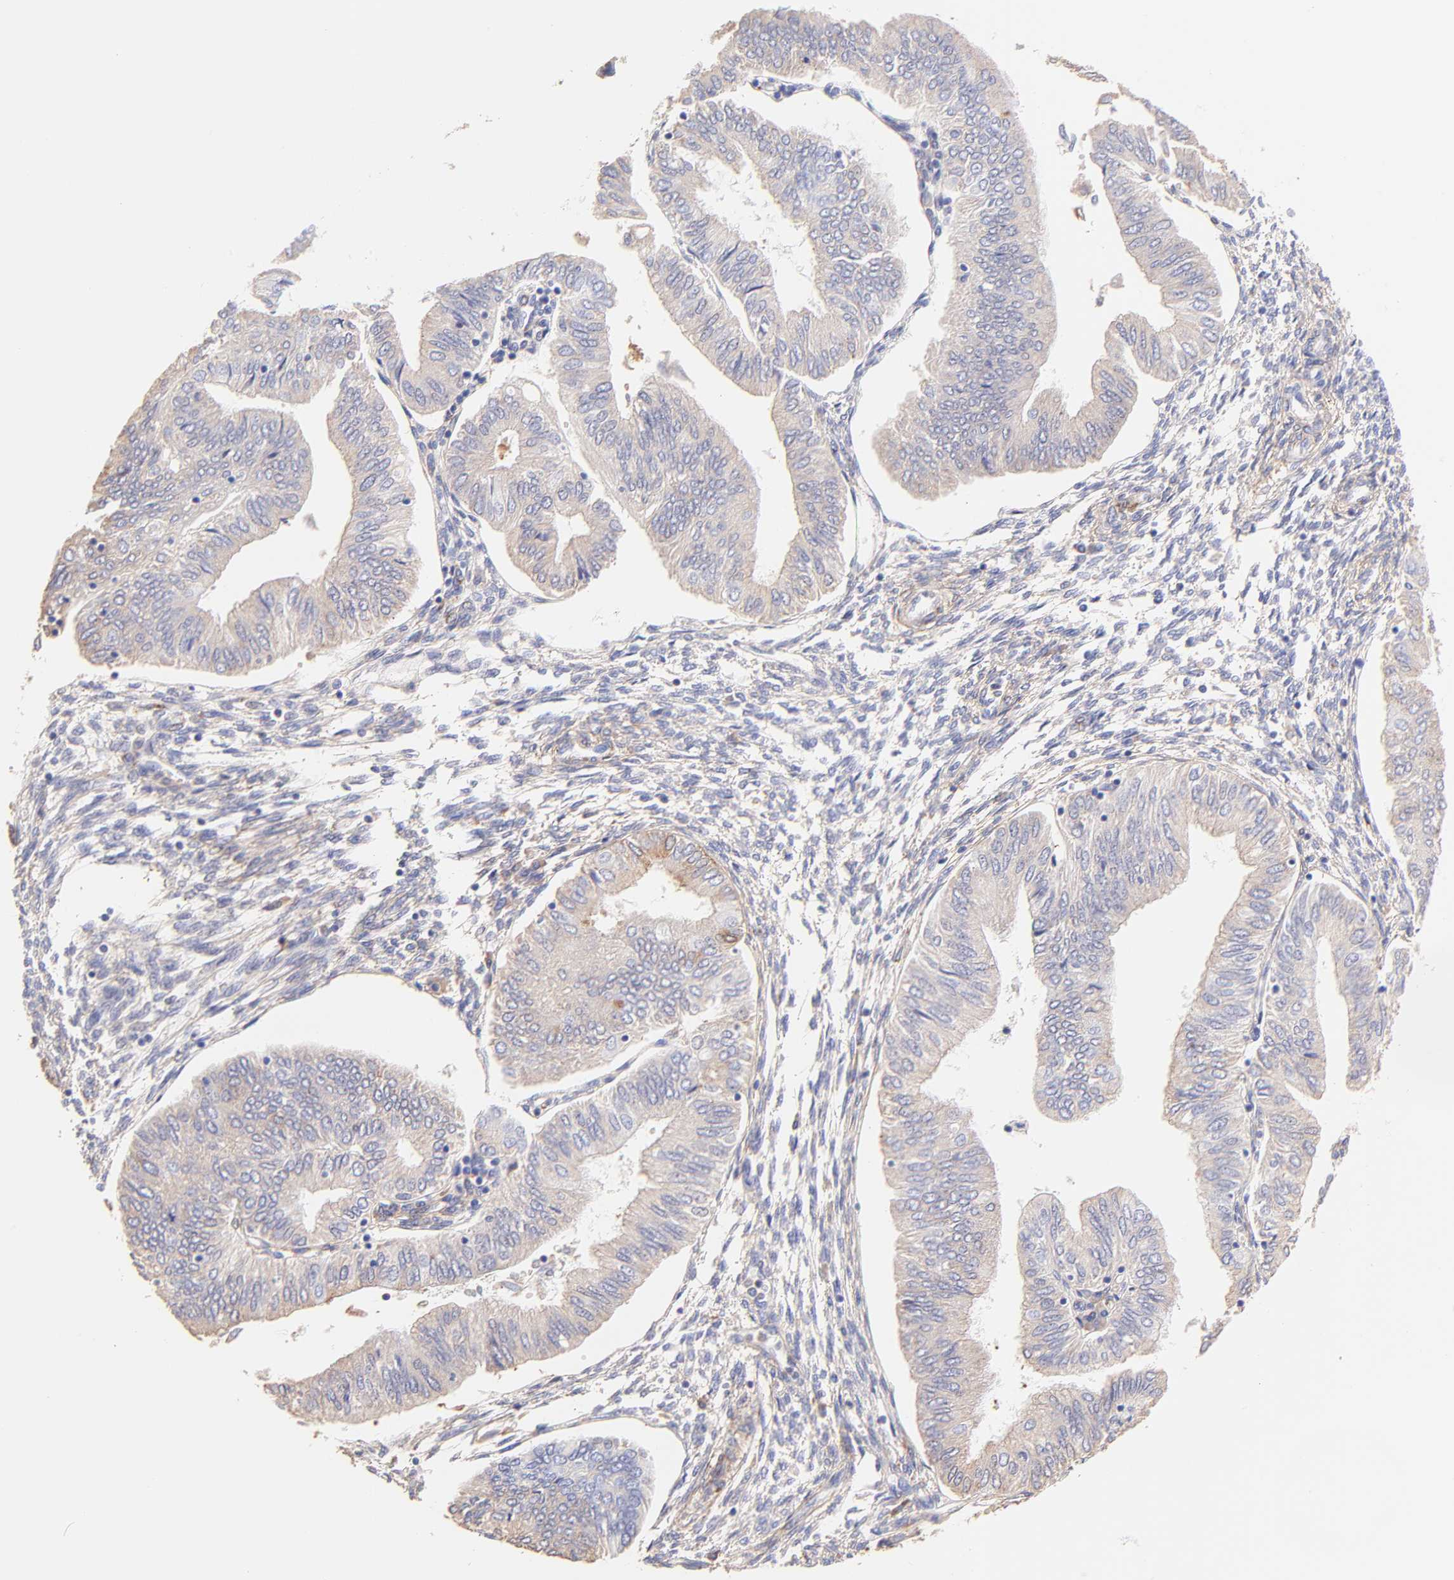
{"staining": {"intensity": "weak", "quantity": ">75%", "location": "cytoplasmic/membranous"}, "tissue": "endometrial cancer", "cell_type": "Tumor cells", "image_type": "cancer", "snomed": [{"axis": "morphology", "description": "Adenocarcinoma, NOS"}, {"axis": "topography", "description": "Endometrium"}], "caption": "Immunohistochemistry staining of endometrial cancer (adenocarcinoma), which reveals low levels of weak cytoplasmic/membranous positivity in approximately >75% of tumor cells indicating weak cytoplasmic/membranous protein staining. The staining was performed using DAB (brown) for protein detection and nuclei were counterstained in hematoxylin (blue).", "gene": "BGN", "patient": {"sex": "female", "age": 51}}